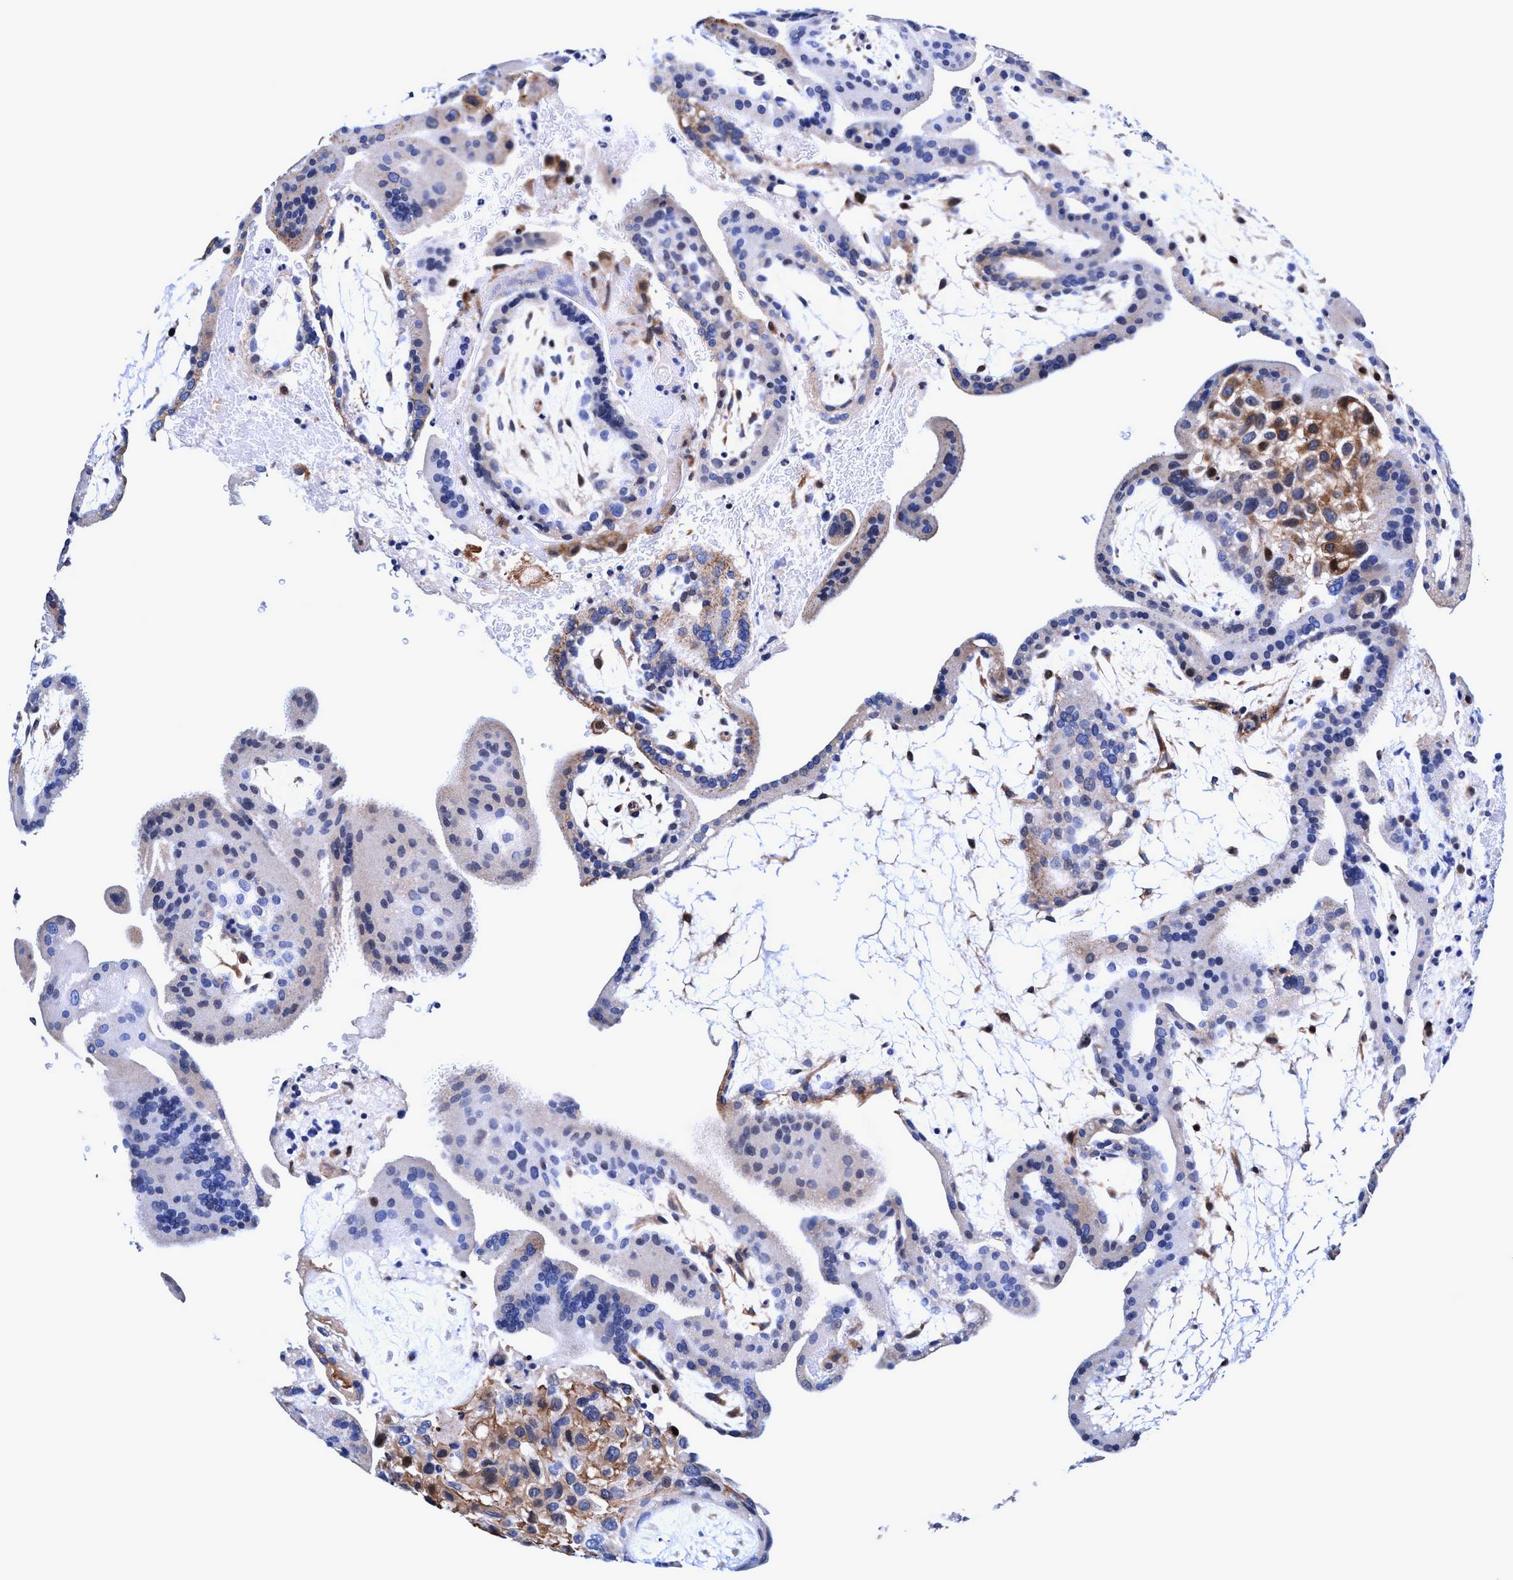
{"staining": {"intensity": "moderate", "quantity": "<25%", "location": "cytoplasmic/membranous"}, "tissue": "placenta", "cell_type": "Trophoblastic cells", "image_type": "normal", "snomed": [{"axis": "morphology", "description": "Normal tissue, NOS"}, {"axis": "topography", "description": "Placenta"}], "caption": "Immunohistochemistry of benign human placenta displays low levels of moderate cytoplasmic/membranous staining in approximately <25% of trophoblastic cells.", "gene": "UBALD2", "patient": {"sex": "female", "age": 19}}